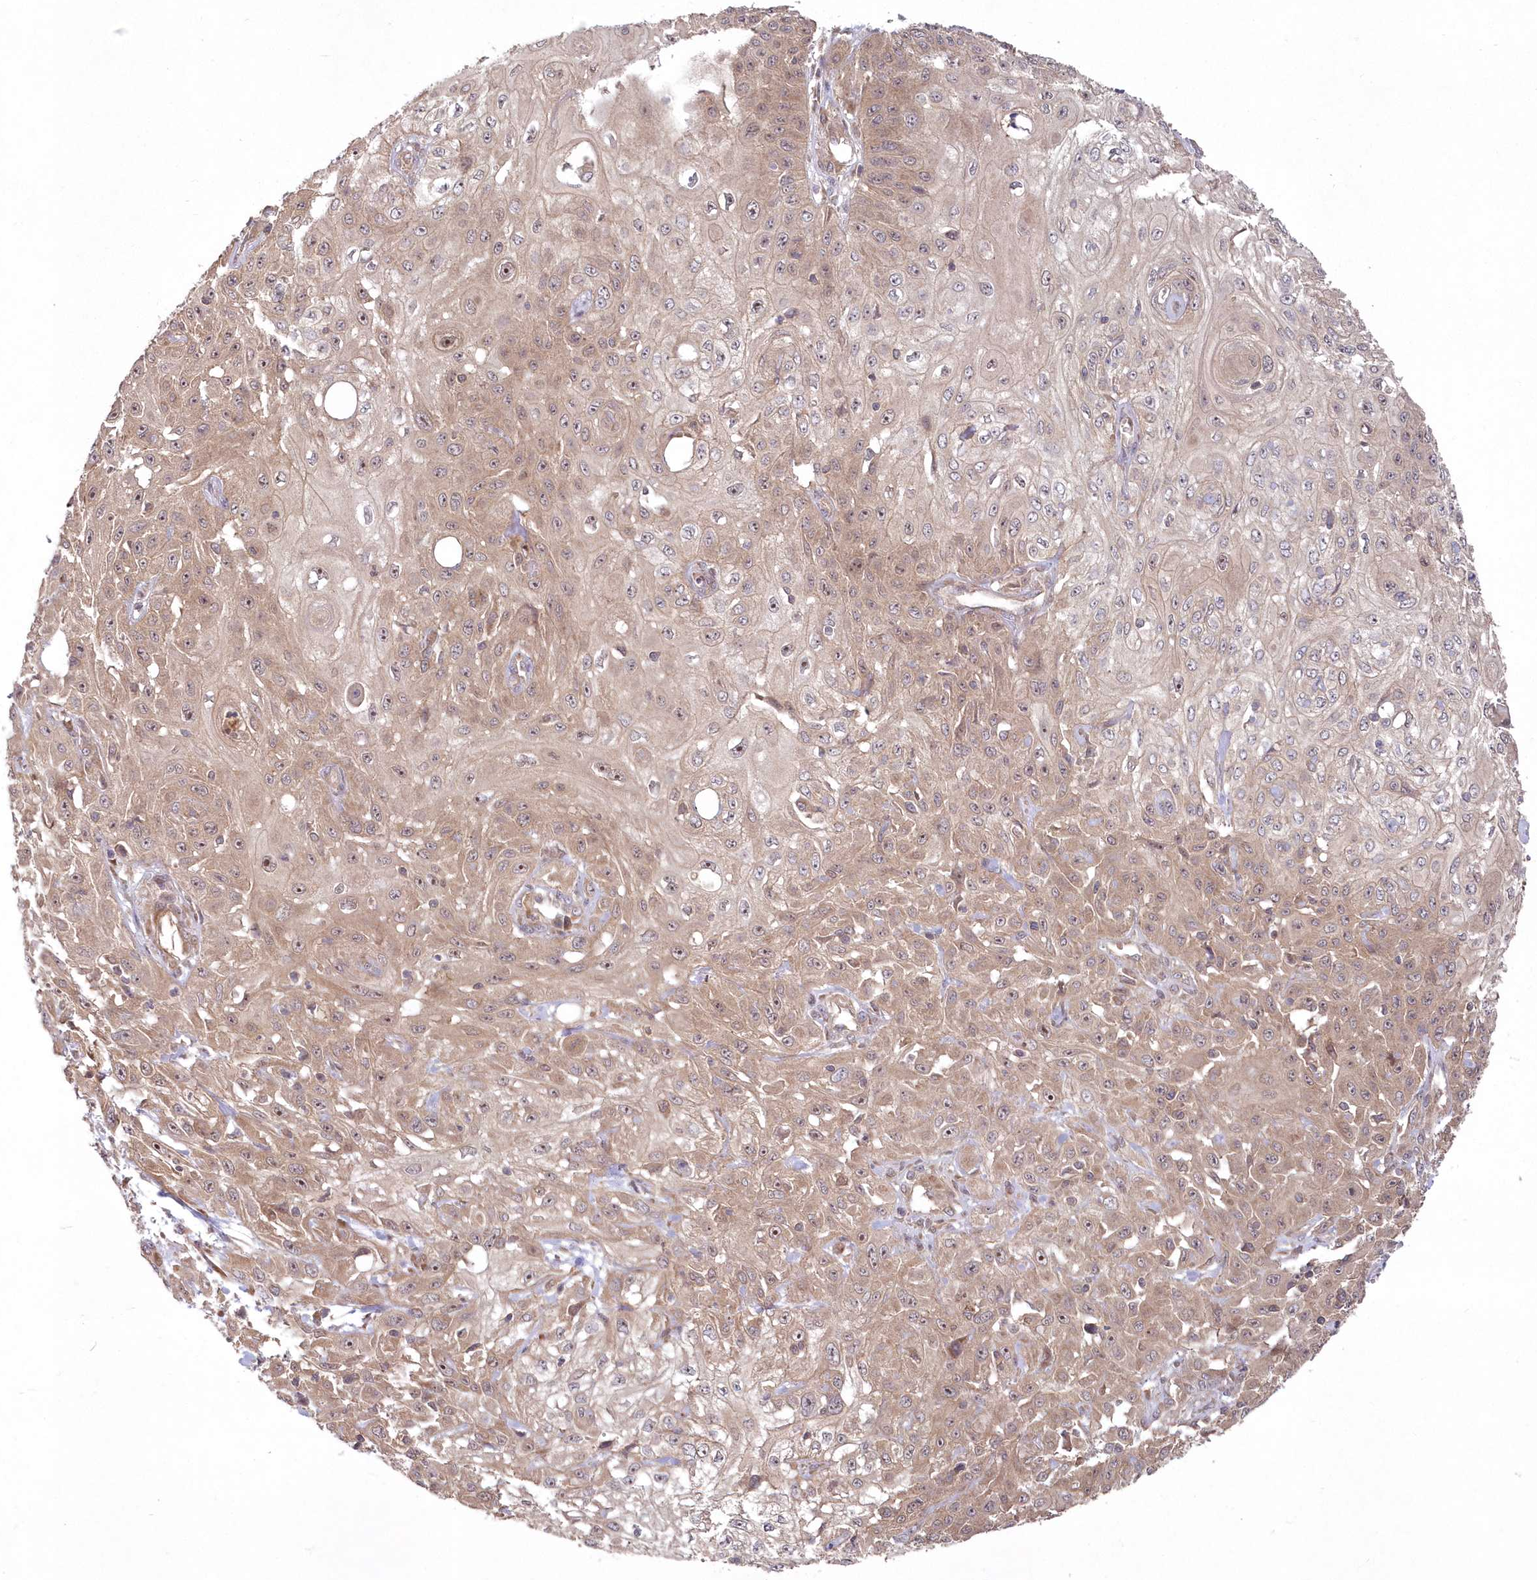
{"staining": {"intensity": "weak", "quantity": ">75%", "location": "cytoplasmic/membranous,nuclear"}, "tissue": "skin cancer", "cell_type": "Tumor cells", "image_type": "cancer", "snomed": [{"axis": "morphology", "description": "Squamous cell carcinoma, NOS"}, {"axis": "morphology", "description": "Squamous cell carcinoma, metastatic, NOS"}, {"axis": "topography", "description": "Skin"}, {"axis": "topography", "description": "Lymph node"}], "caption": "Skin cancer (squamous cell carcinoma) stained with a protein marker shows weak staining in tumor cells.", "gene": "TBCA", "patient": {"sex": "male", "age": 75}}